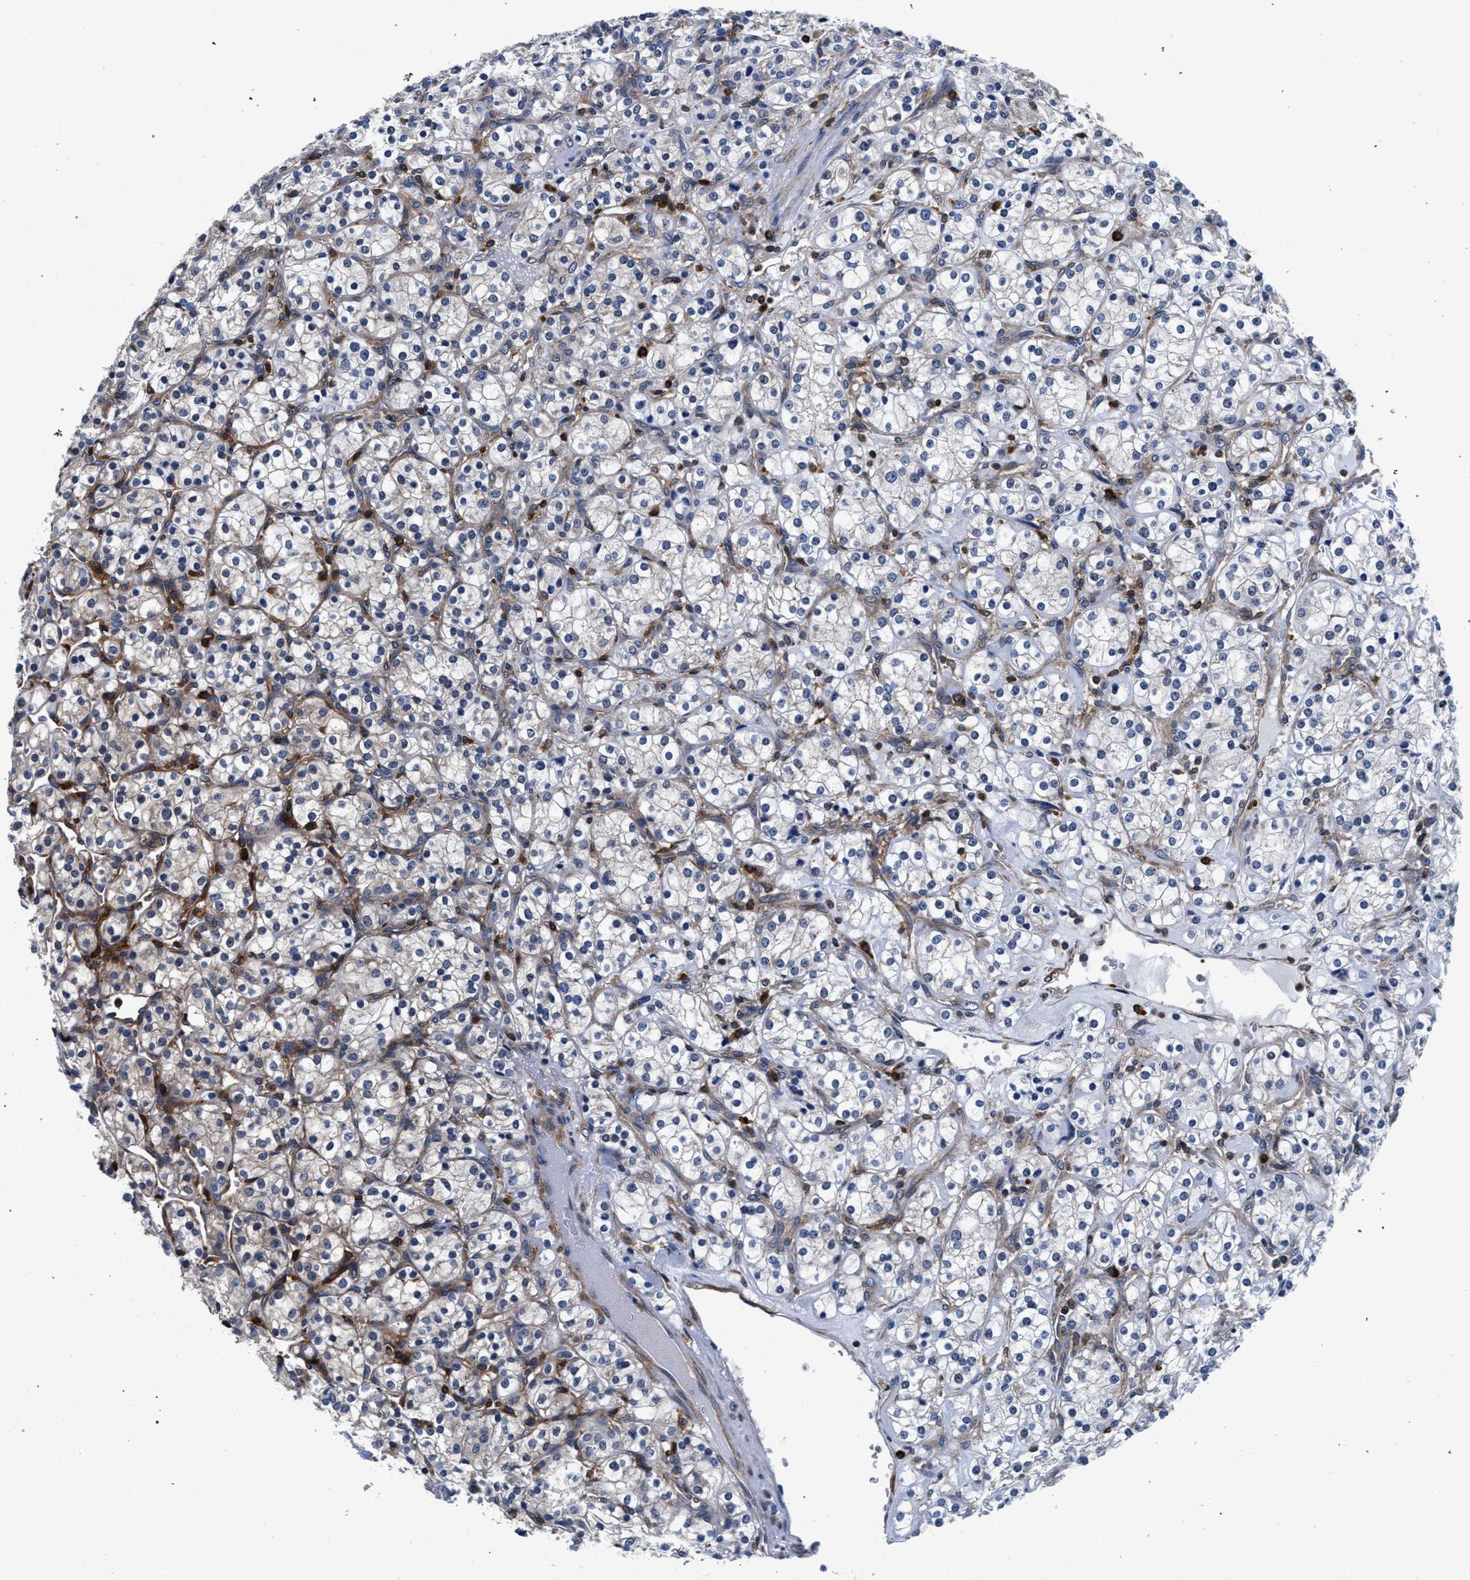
{"staining": {"intensity": "negative", "quantity": "none", "location": "none"}, "tissue": "renal cancer", "cell_type": "Tumor cells", "image_type": "cancer", "snomed": [{"axis": "morphology", "description": "Adenocarcinoma, NOS"}, {"axis": "topography", "description": "Kidney"}], "caption": "Immunohistochemical staining of renal cancer (adenocarcinoma) demonstrates no significant staining in tumor cells.", "gene": "LASP1", "patient": {"sex": "male", "age": 77}}